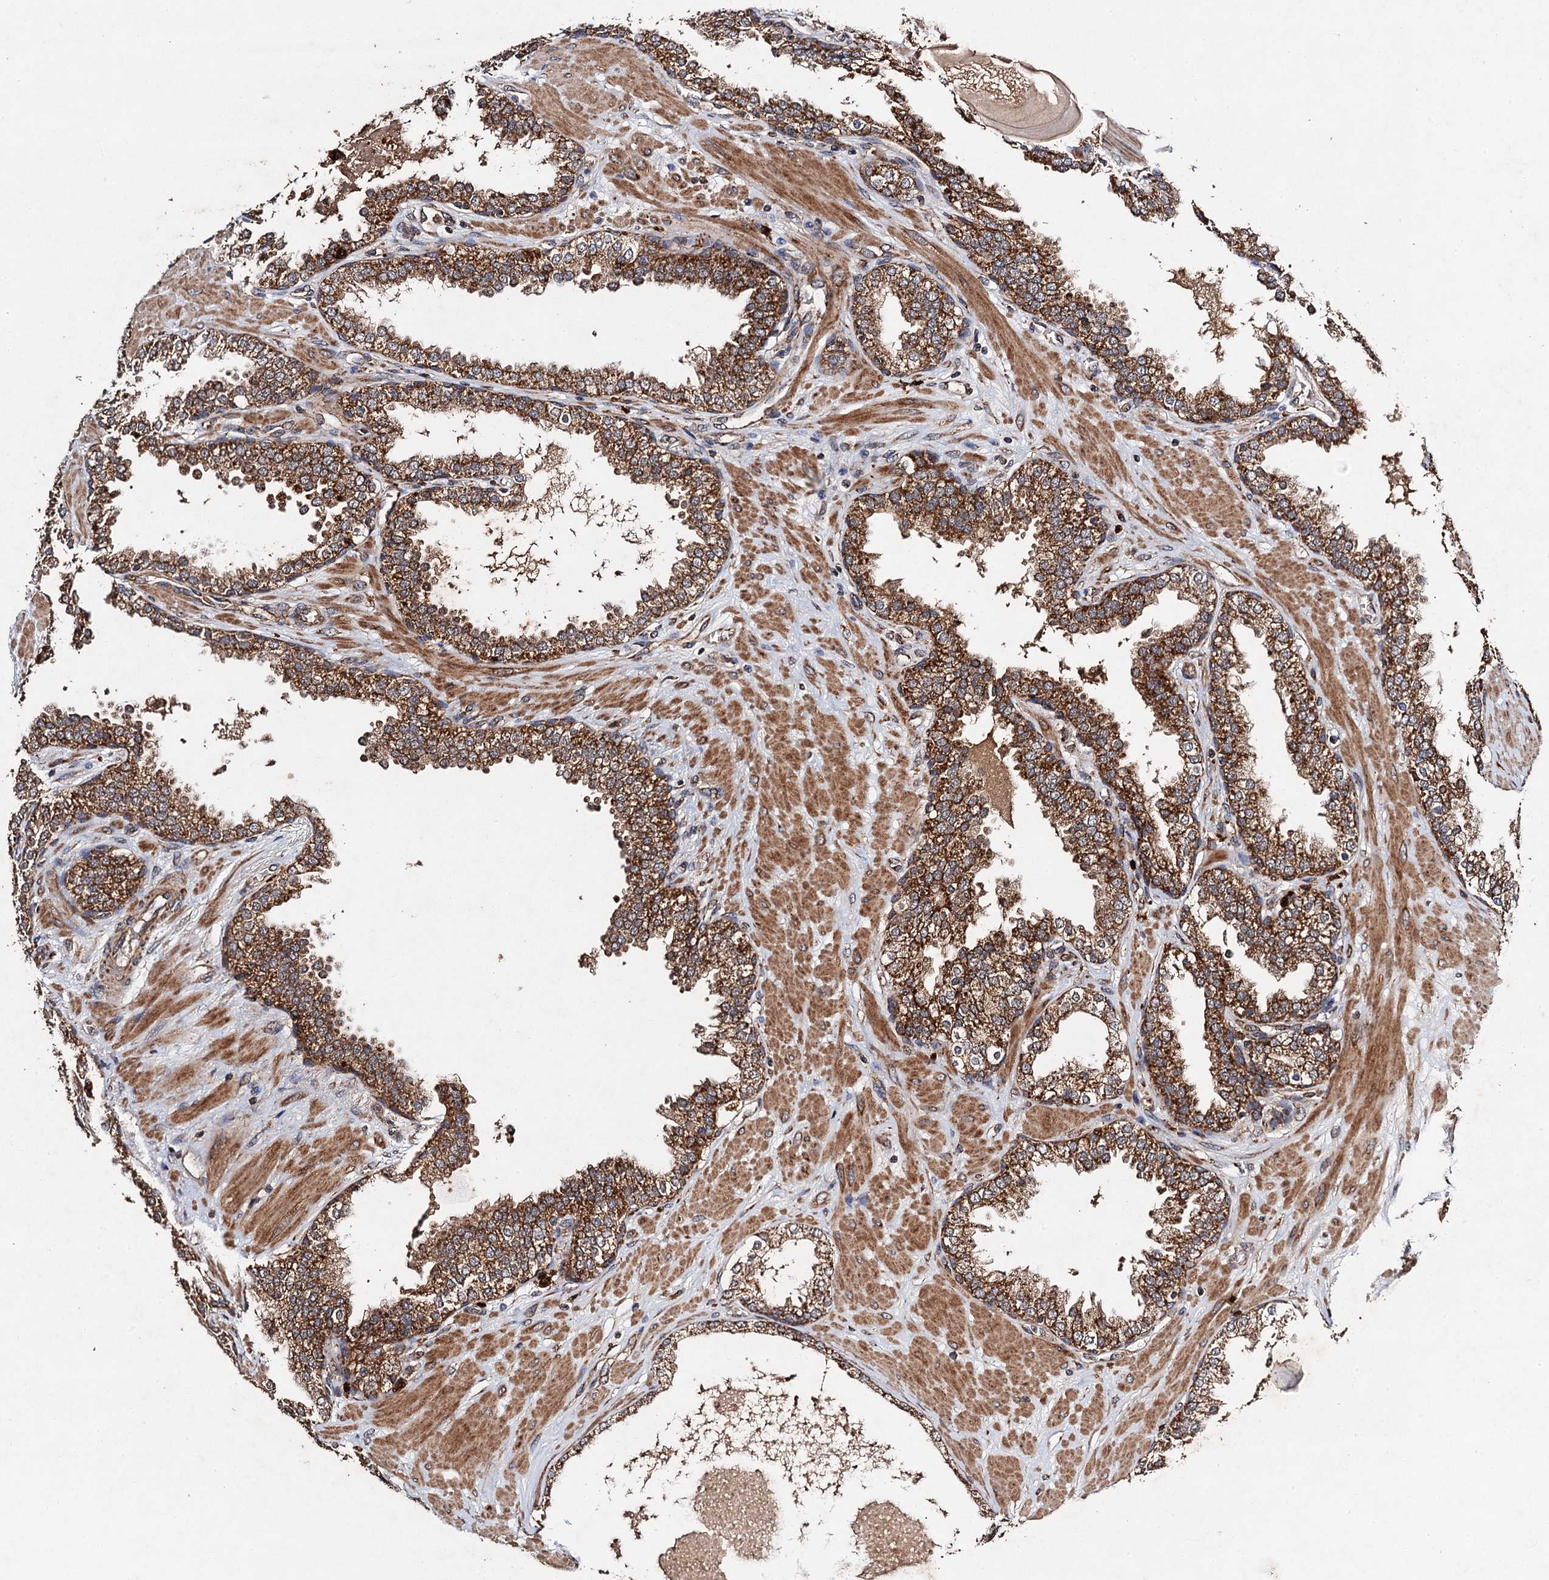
{"staining": {"intensity": "strong", "quantity": ">75%", "location": "cytoplasmic/membranous"}, "tissue": "prostate", "cell_type": "Glandular cells", "image_type": "normal", "snomed": [{"axis": "morphology", "description": "Normal tissue, NOS"}, {"axis": "topography", "description": "Prostate"}], "caption": "Strong cytoplasmic/membranous protein staining is present in about >75% of glandular cells in prostate. (DAB IHC with brightfield microscopy, high magnification).", "gene": "NDUFA13", "patient": {"sex": "male", "age": 51}}